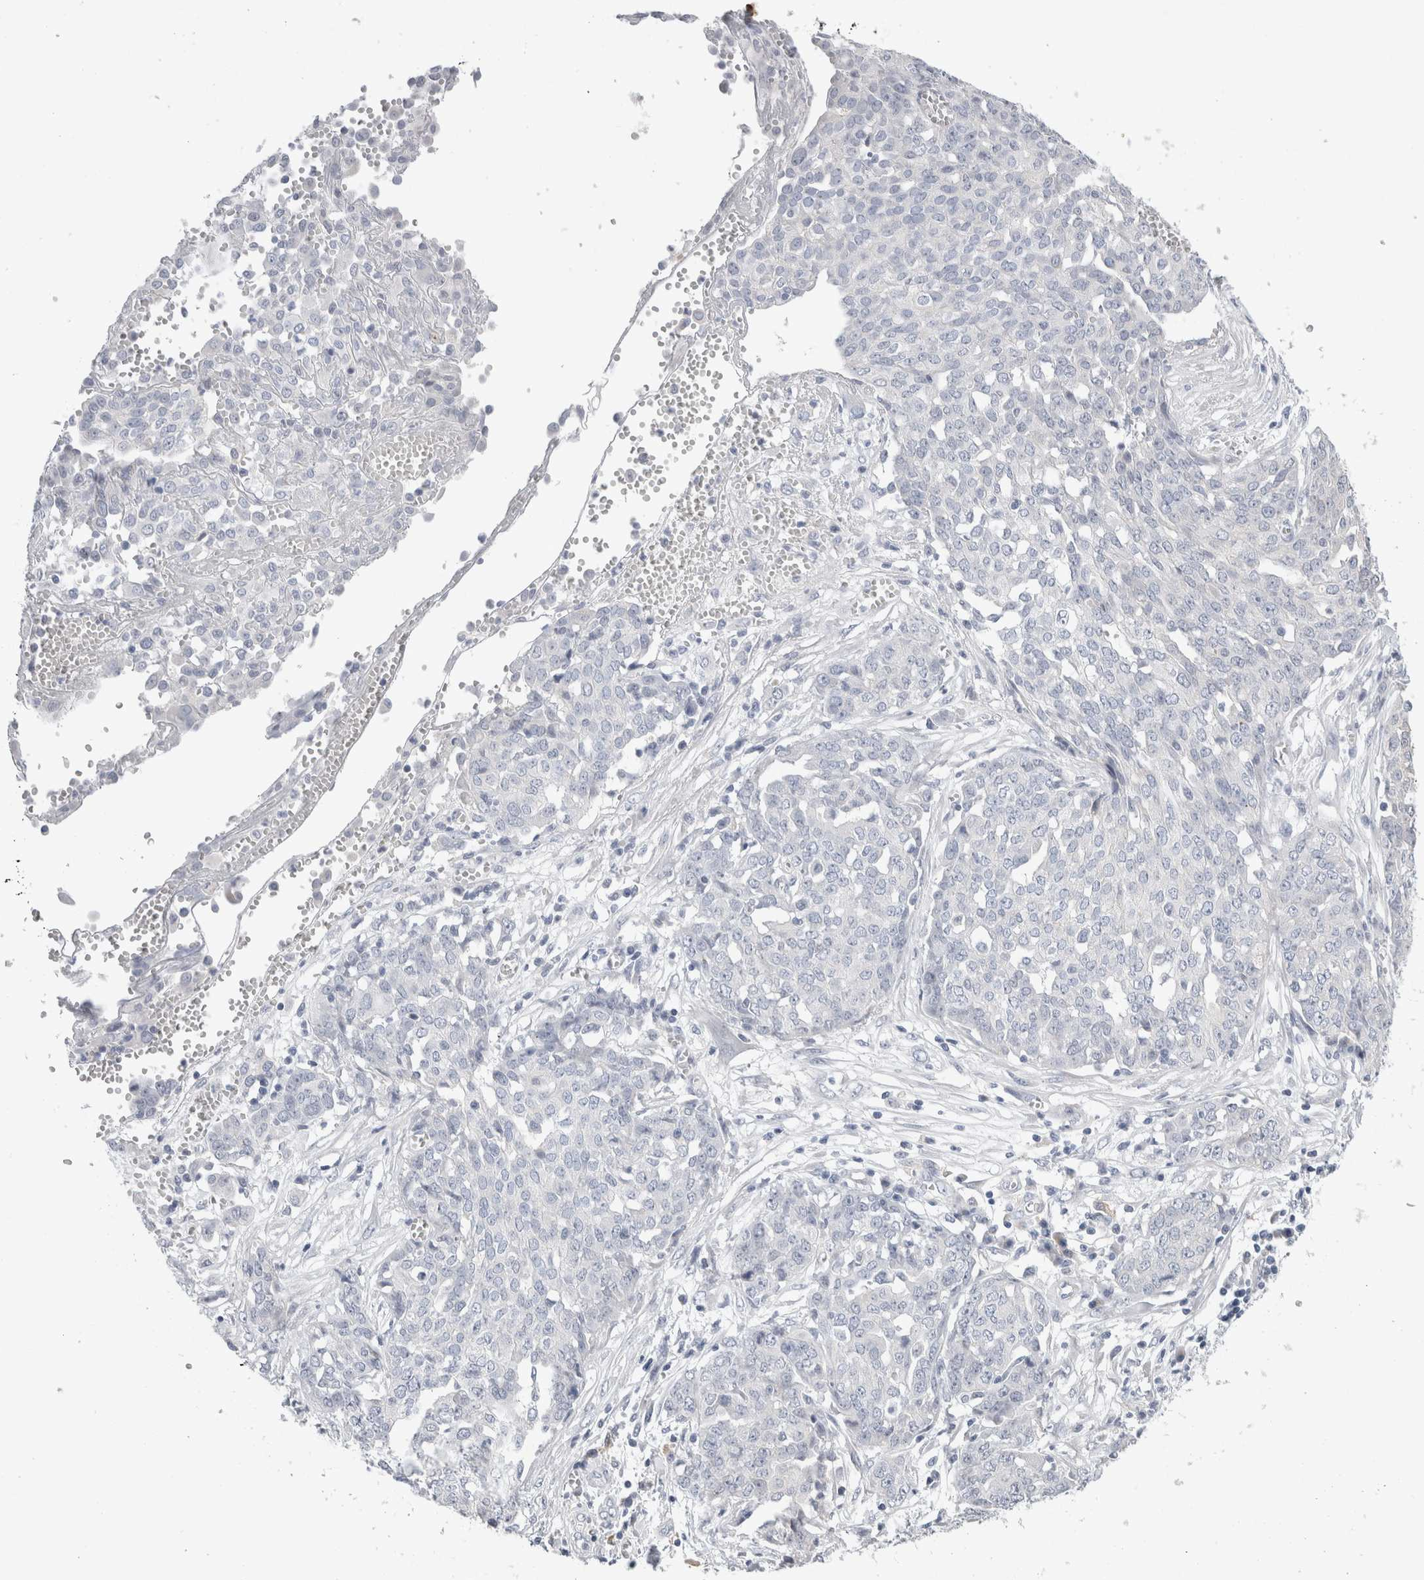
{"staining": {"intensity": "negative", "quantity": "none", "location": "none"}, "tissue": "ovarian cancer", "cell_type": "Tumor cells", "image_type": "cancer", "snomed": [{"axis": "morphology", "description": "Cystadenocarcinoma, serous, NOS"}, {"axis": "topography", "description": "Soft tissue"}, {"axis": "topography", "description": "Ovary"}], "caption": "Serous cystadenocarcinoma (ovarian) was stained to show a protein in brown. There is no significant expression in tumor cells.", "gene": "SYTL5", "patient": {"sex": "female", "age": 57}}